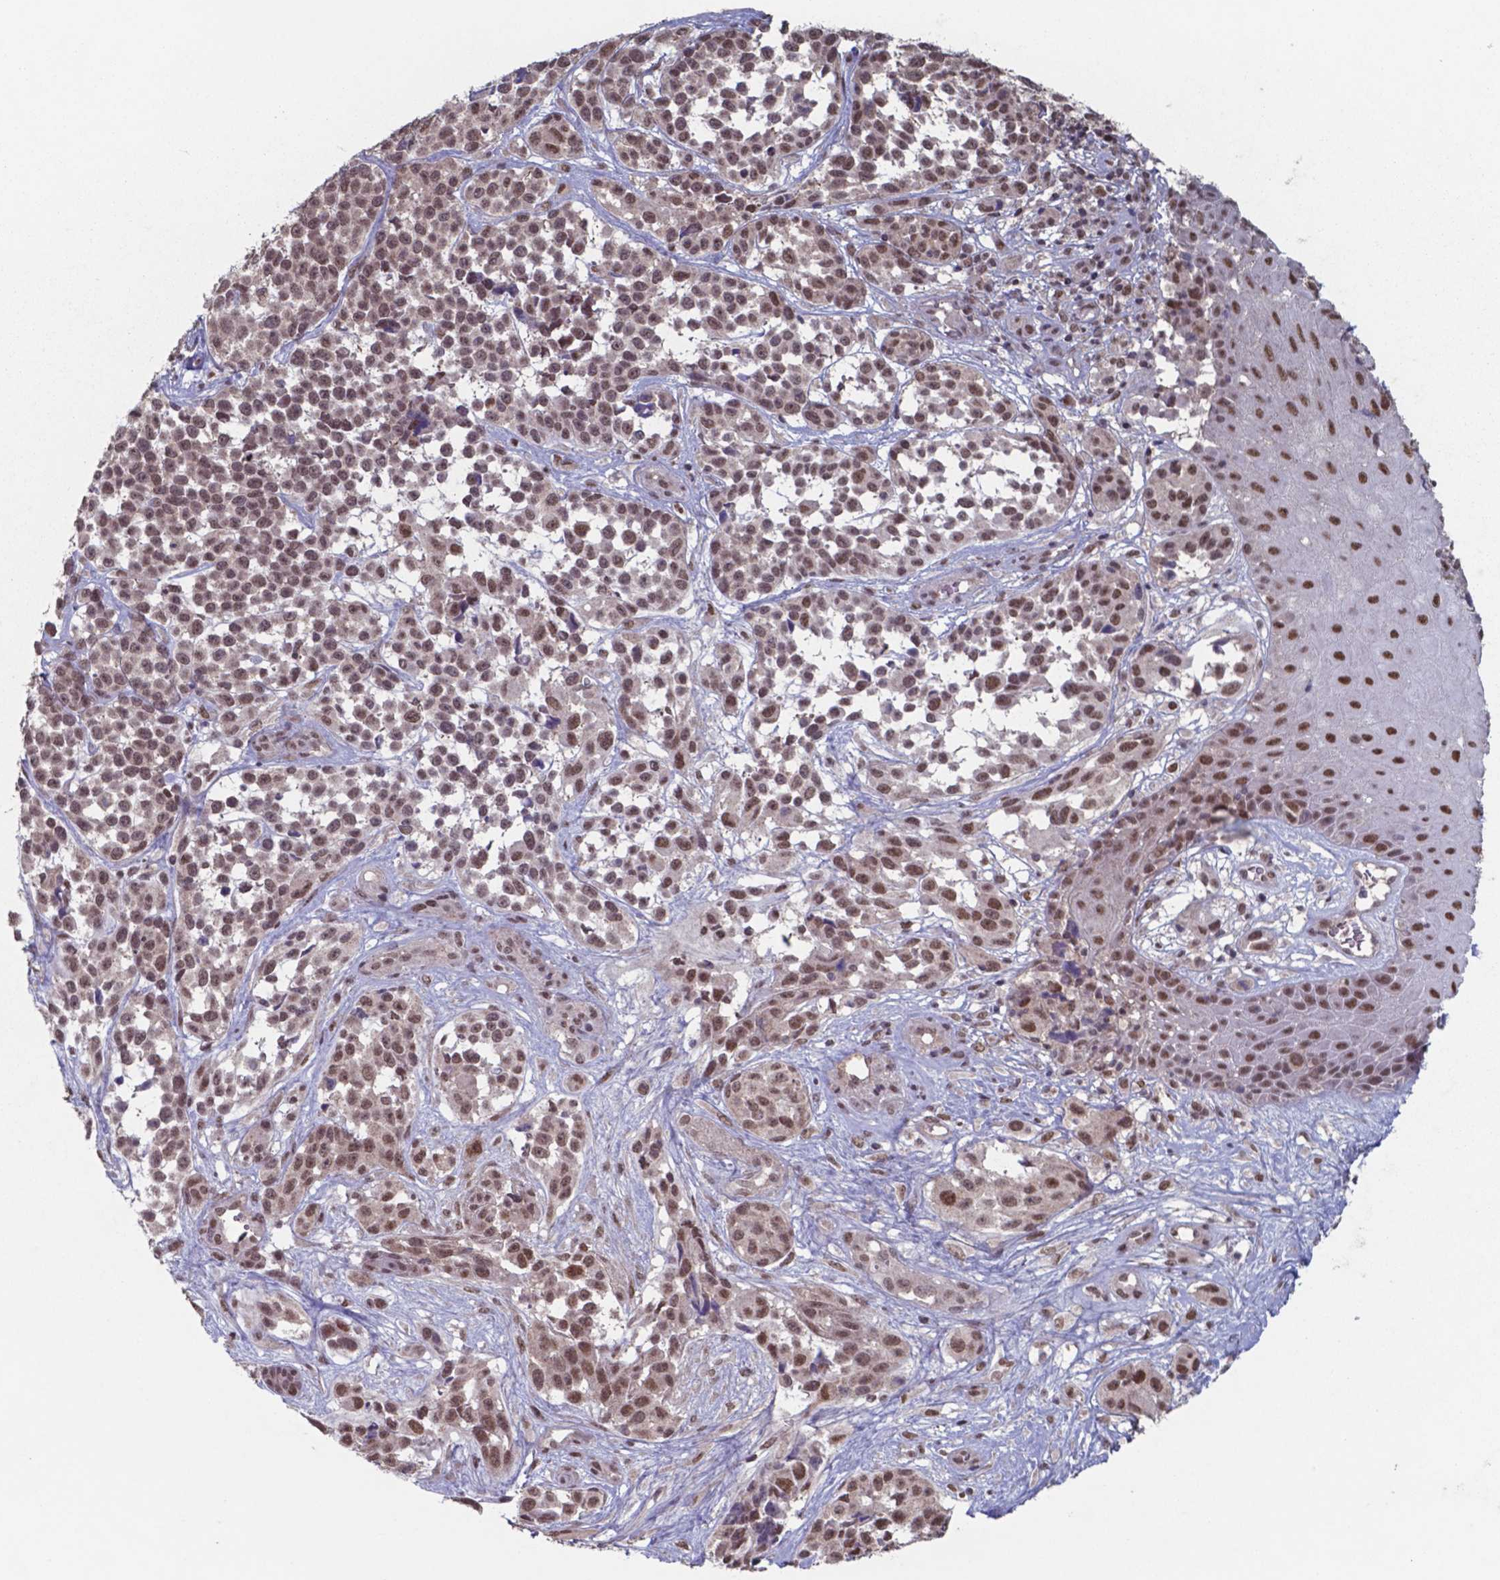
{"staining": {"intensity": "moderate", "quantity": ">75%", "location": "nuclear"}, "tissue": "melanoma", "cell_type": "Tumor cells", "image_type": "cancer", "snomed": [{"axis": "morphology", "description": "Malignant melanoma, NOS"}, {"axis": "topography", "description": "Skin"}], "caption": "An immunohistochemistry histopathology image of tumor tissue is shown. Protein staining in brown shows moderate nuclear positivity in melanoma within tumor cells.", "gene": "UBA1", "patient": {"sex": "female", "age": 88}}